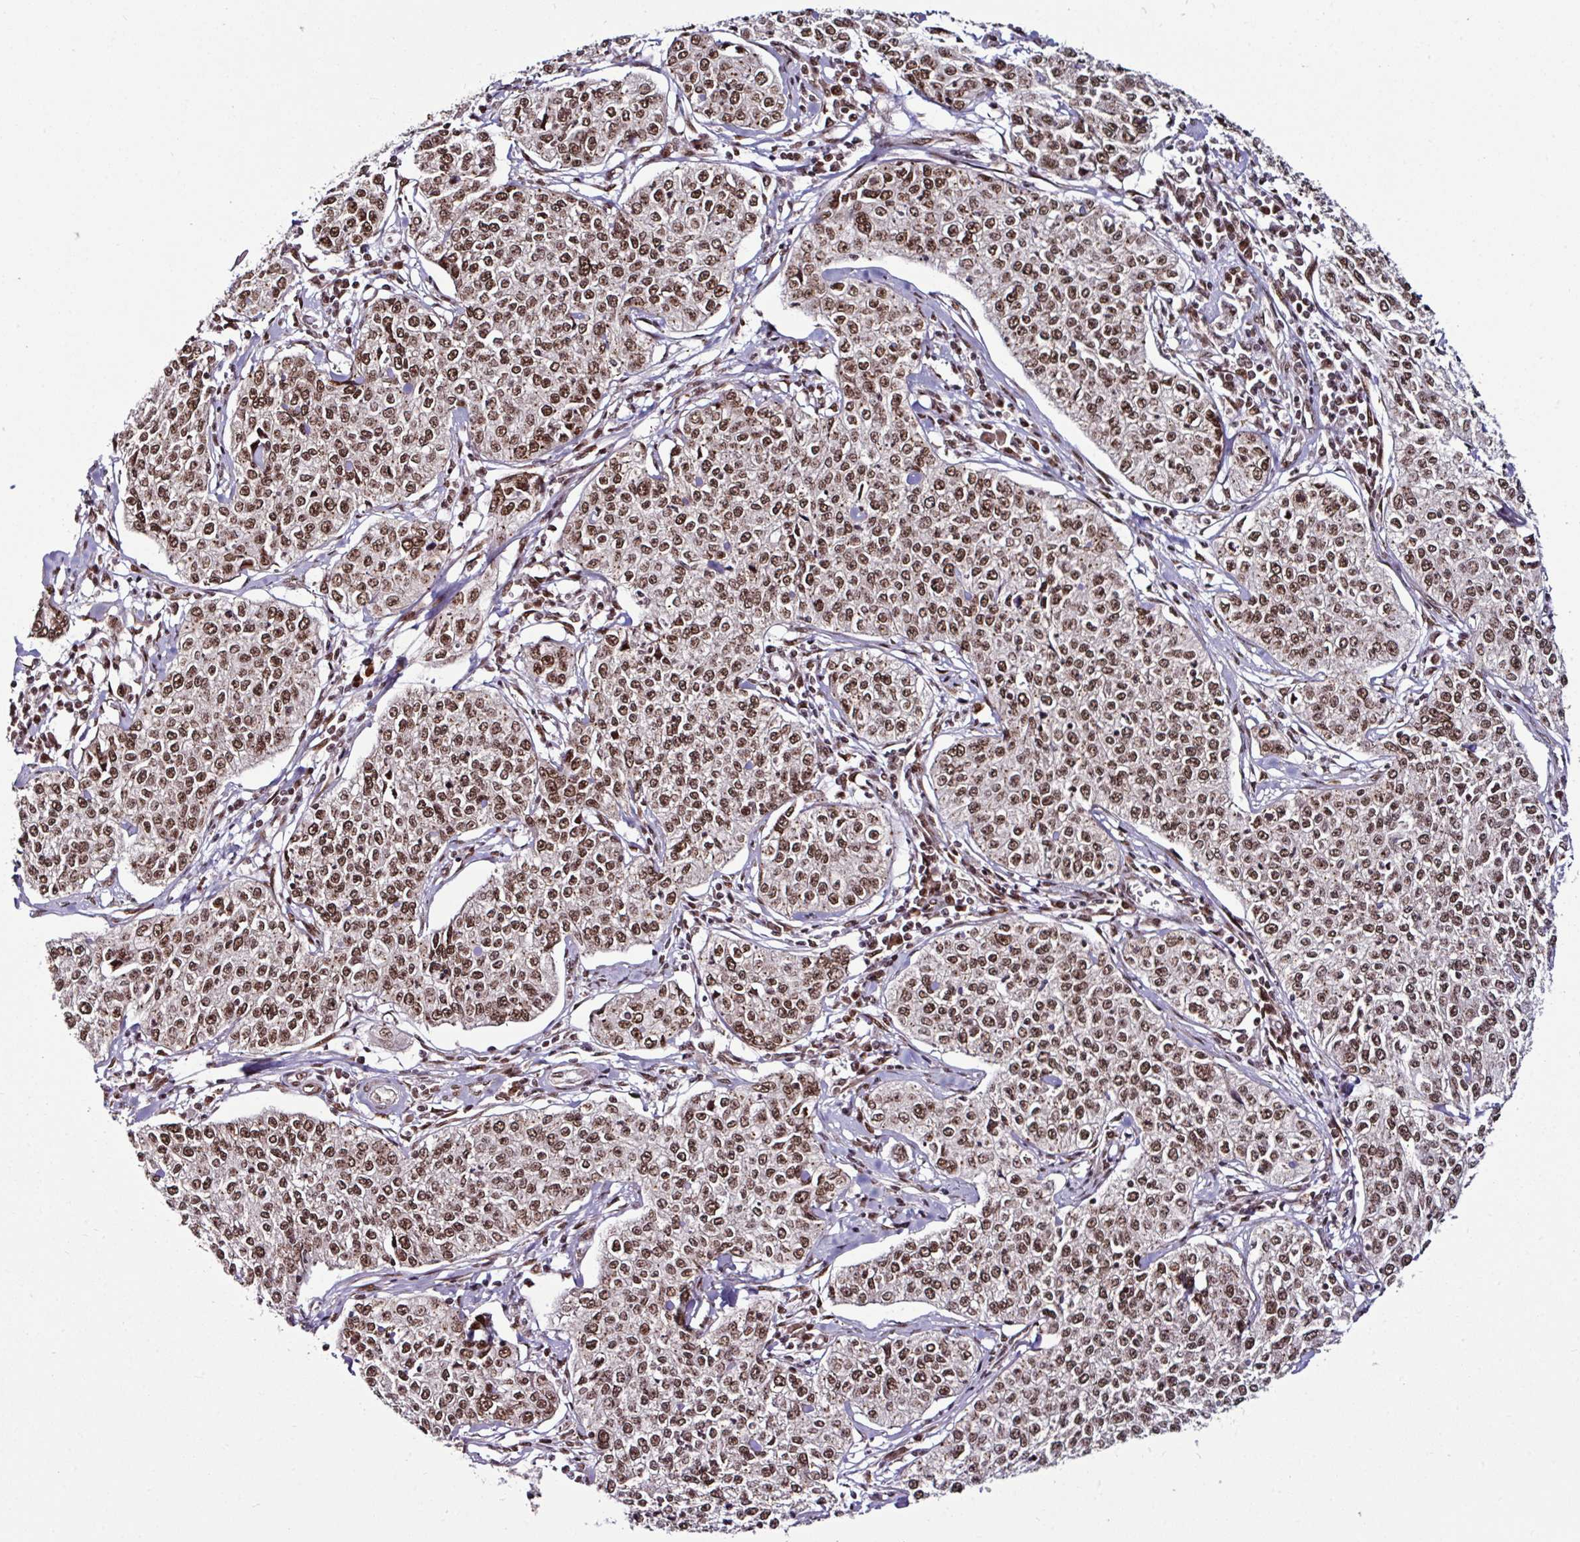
{"staining": {"intensity": "moderate", "quantity": ">75%", "location": "nuclear"}, "tissue": "cervical cancer", "cell_type": "Tumor cells", "image_type": "cancer", "snomed": [{"axis": "morphology", "description": "Squamous cell carcinoma, NOS"}, {"axis": "topography", "description": "Cervix"}], "caption": "Immunohistochemical staining of human cervical squamous cell carcinoma displays medium levels of moderate nuclear protein staining in approximately >75% of tumor cells.", "gene": "MORF4L2", "patient": {"sex": "female", "age": 35}}